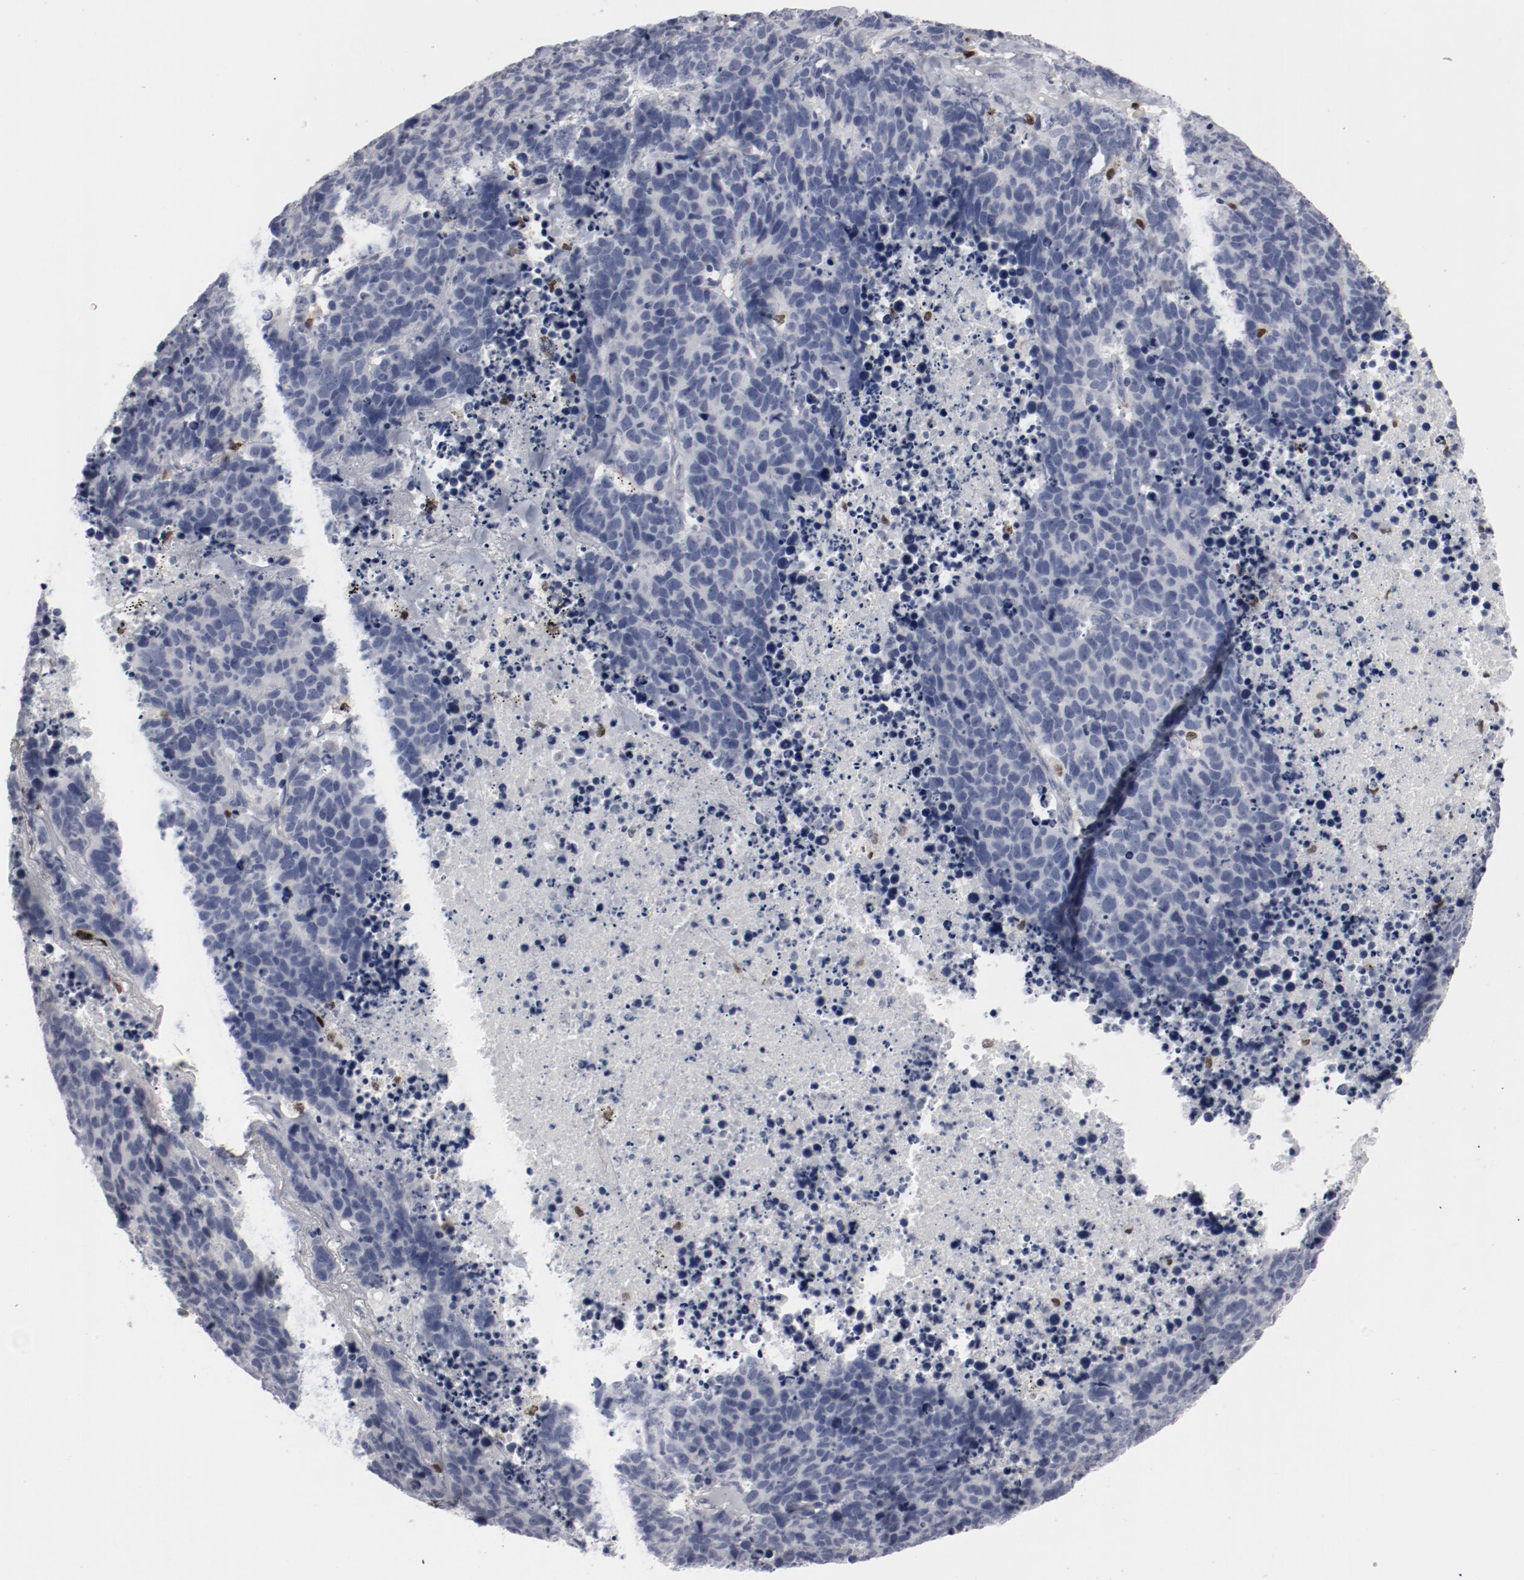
{"staining": {"intensity": "negative", "quantity": "none", "location": "none"}, "tissue": "lung cancer", "cell_type": "Tumor cells", "image_type": "cancer", "snomed": [{"axis": "morphology", "description": "Carcinoid, malignant, NOS"}, {"axis": "topography", "description": "Lung"}], "caption": "The photomicrograph demonstrates no staining of tumor cells in lung cancer (malignant carcinoid).", "gene": "SPI1", "patient": {"sex": "male", "age": 60}}